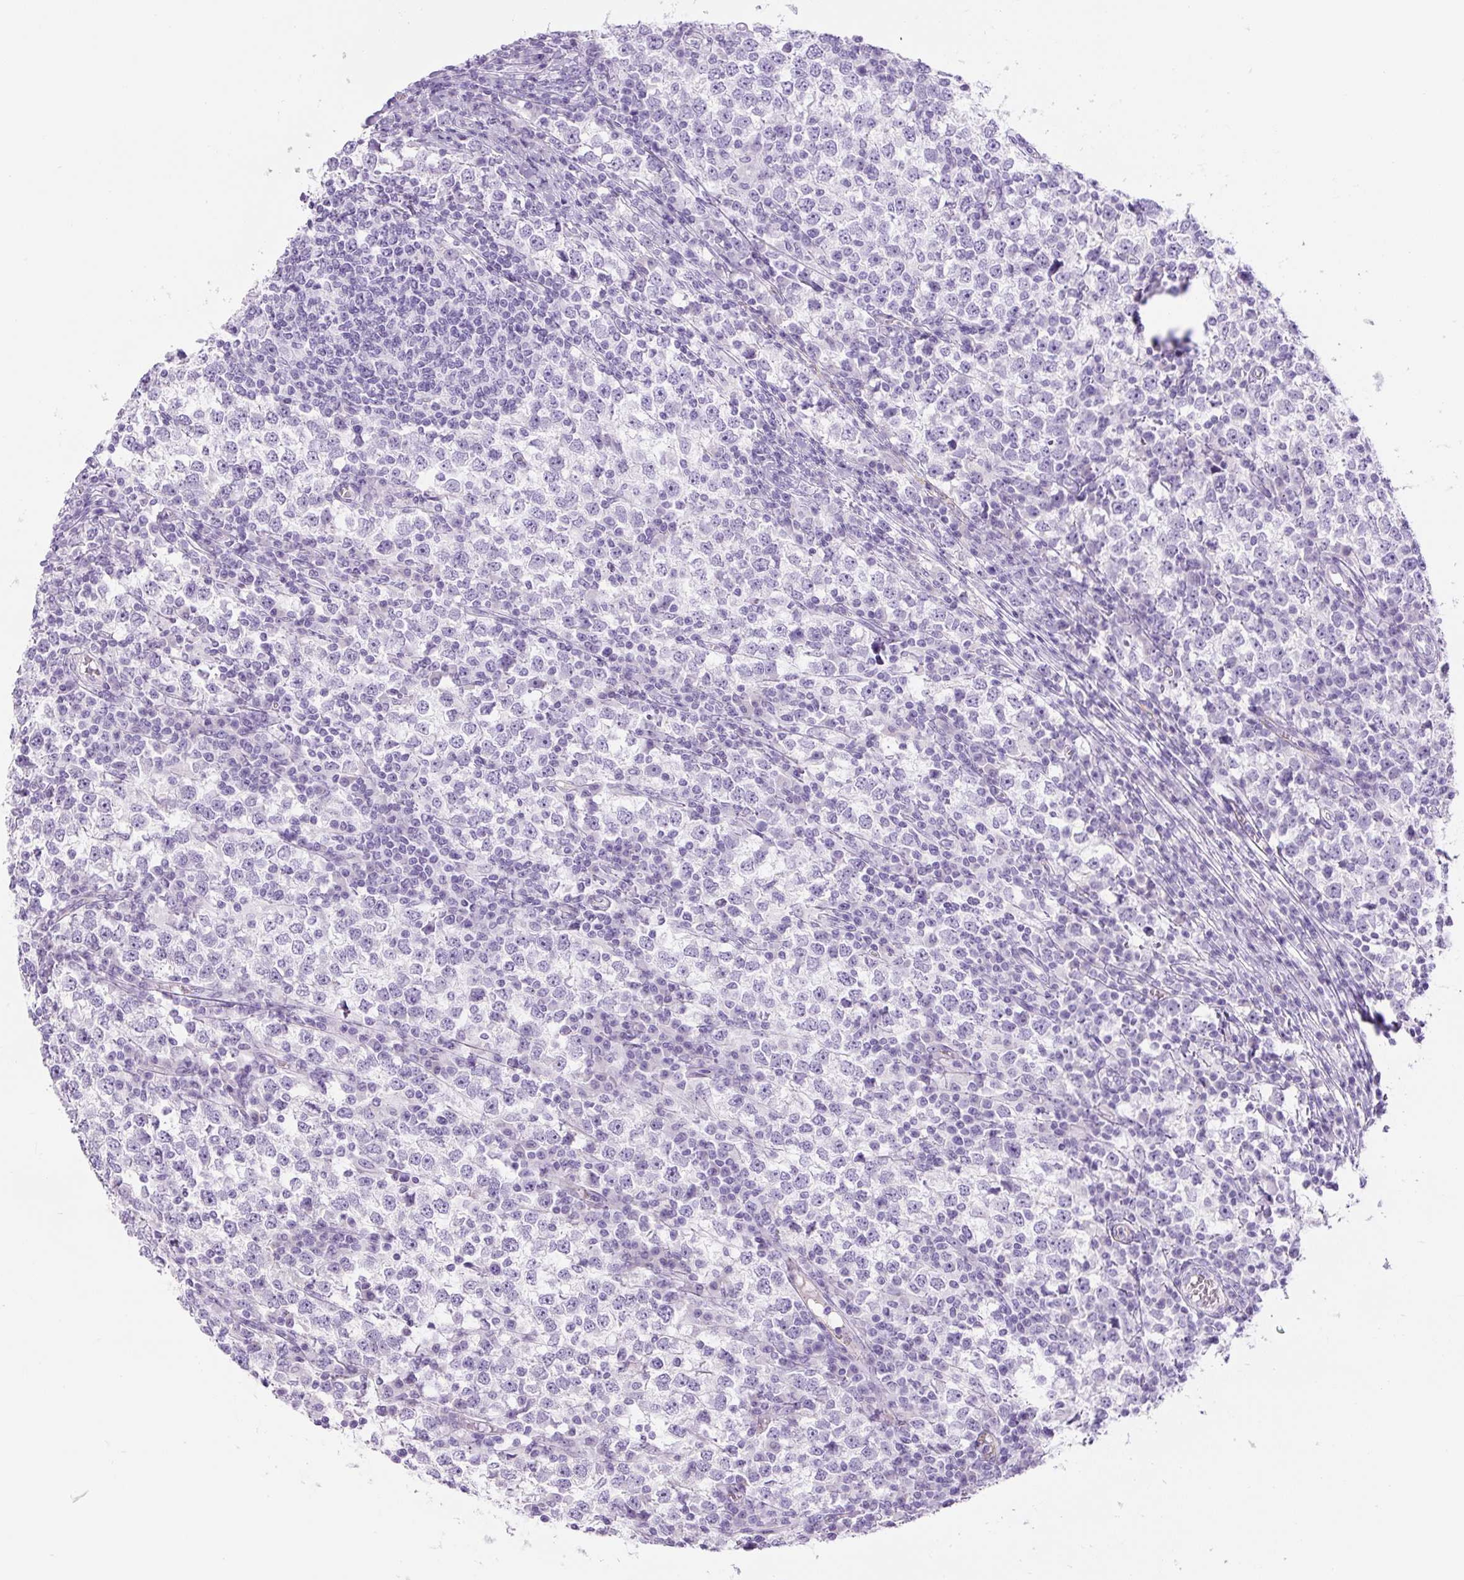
{"staining": {"intensity": "negative", "quantity": "none", "location": "none"}, "tissue": "testis cancer", "cell_type": "Tumor cells", "image_type": "cancer", "snomed": [{"axis": "morphology", "description": "Seminoma, NOS"}, {"axis": "topography", "description": "Testis"}], "caption": "The immunohistochemistry (IHC) image has no significant expression in tumor cells of seminoma (testis) tissue.", "gene": "RSPO4", "patient": {"sex": "male", "age": 65}}